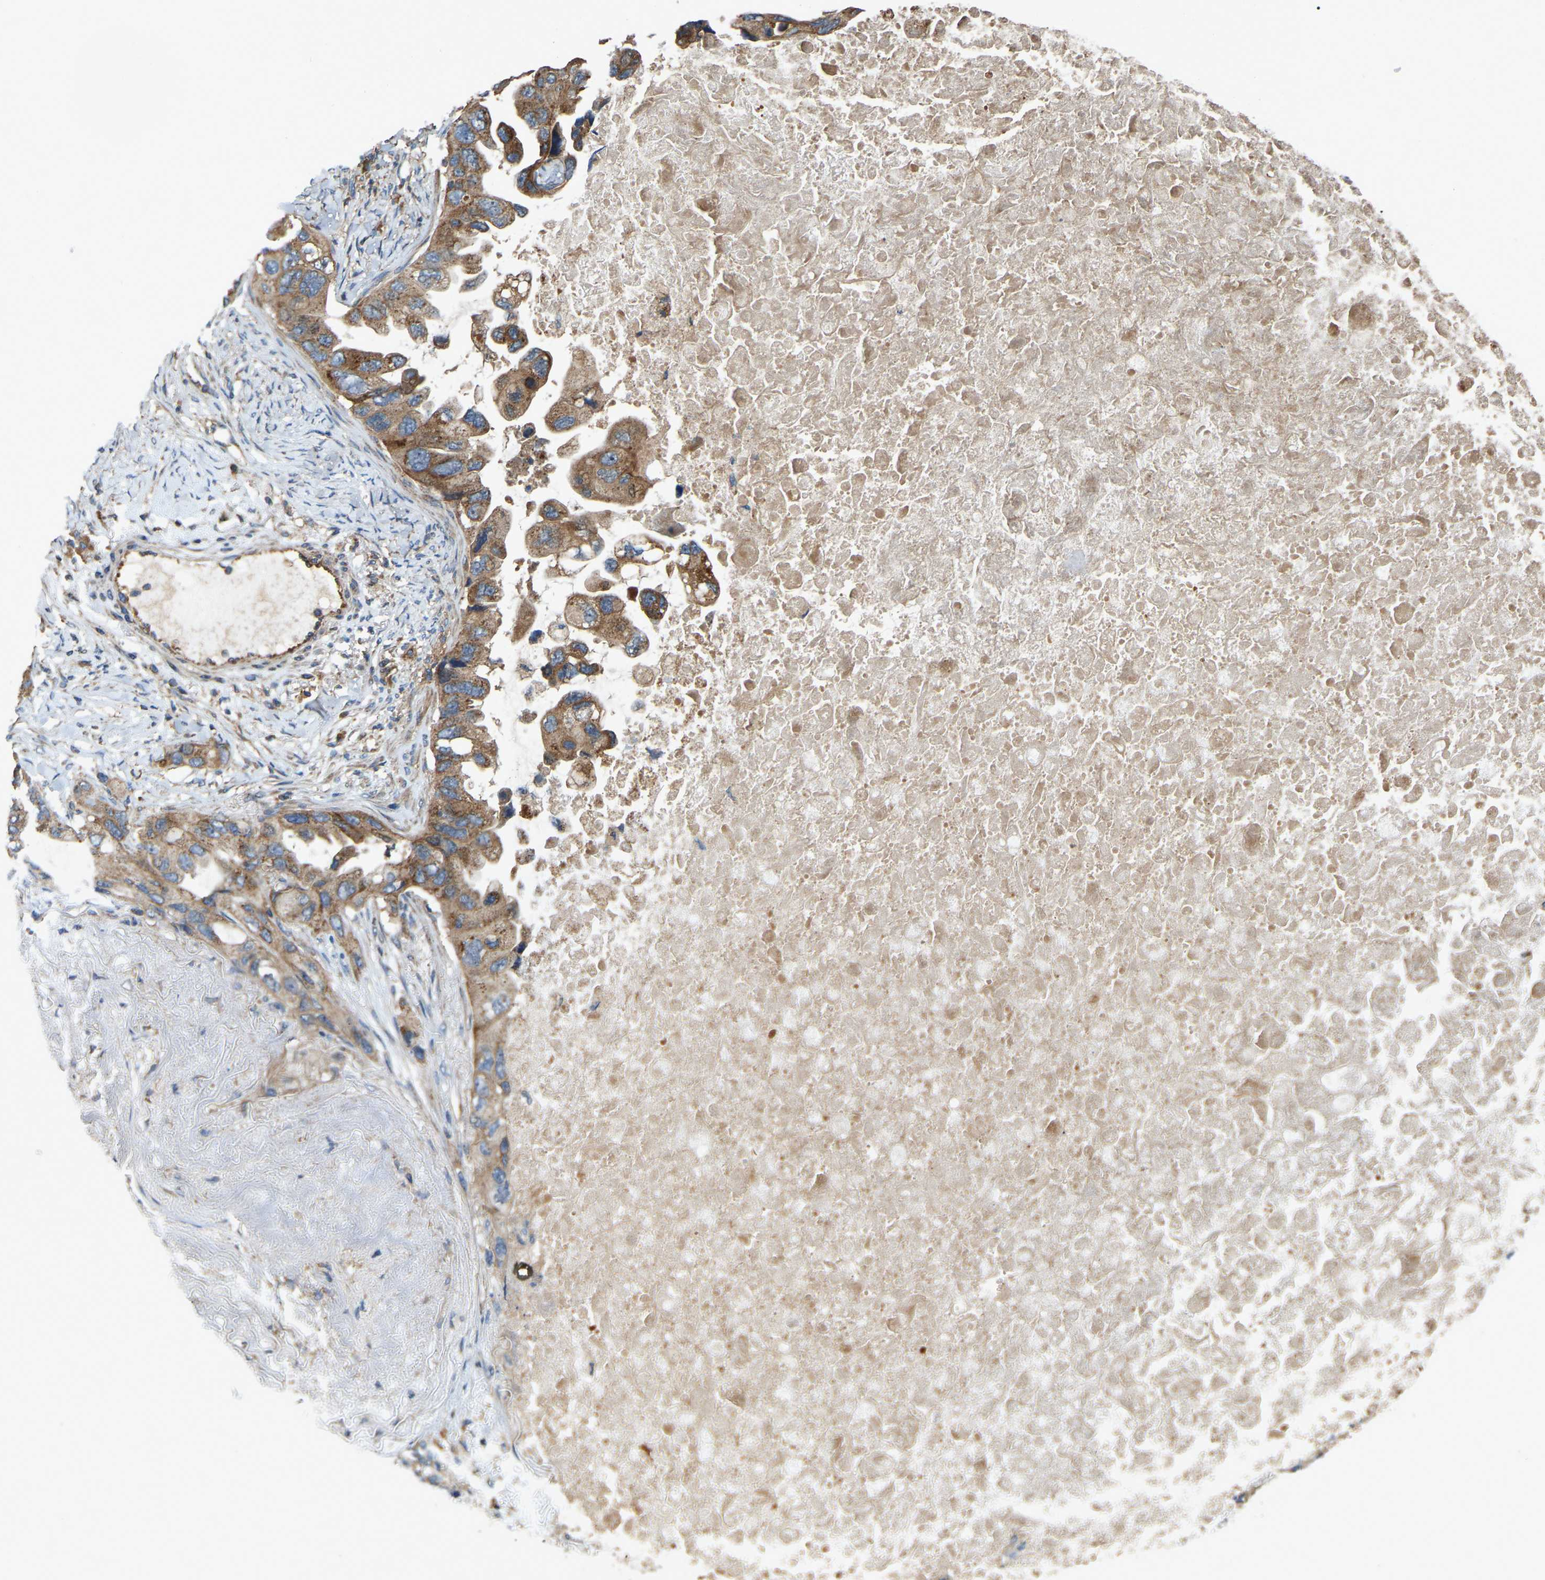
{"staining": {"intensity": "moderate", "quantity": ">75%", "location": "cytoplasmic/membranous"}, "tissue": "lung cancer", "cell_type": "Tumor cells", "image_type": "cancer", "snomed": [{"axis": "morphology", "description": "Squamous cell carcinoma, NOS"}, {"axis": "topography", "description": "Lung"}], "caption": "Immunohistochemical staining of human lung cancer shows medium levels of moderate cytoplasmic/membranous staining in about >75% of tumor cells.", "gene": "SAMD9L", "patient": {"sex": "female", "age": 73}}